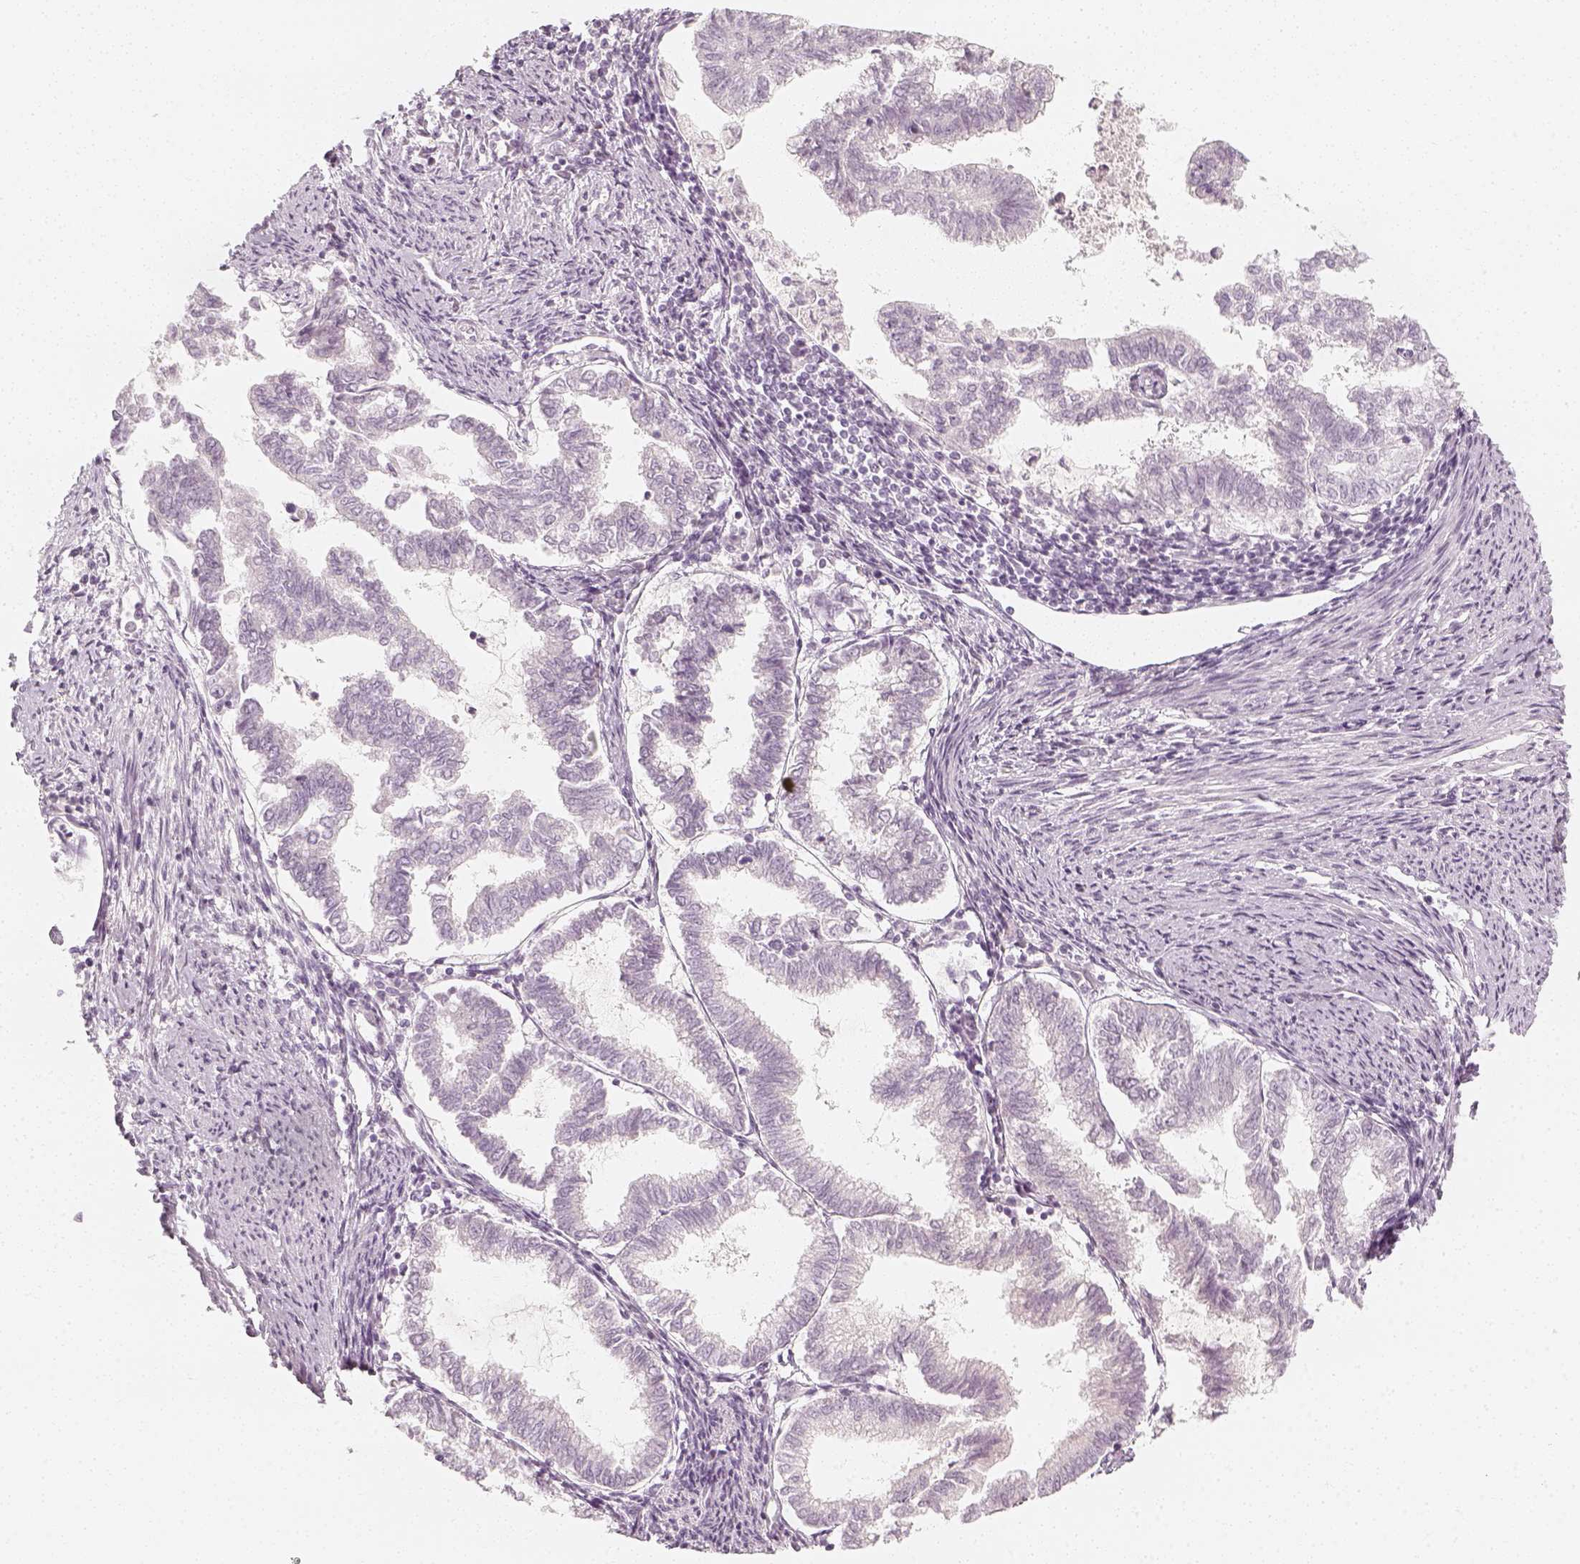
{"staining": {"intensity": "negative", "quantity": "none", "location": "none"}, "tissue": "endometrial cancer", "cell_type": "Tumor cells", "image_type": "cancer", "snomed": [{"axis": "morphology", "description": "Adenocarcinoma, NOS"}, {"axis": "topography", "description": "Endometrium"}], "caption": "The photomicrograph demonstrates no staining of tumor cells in endometrial cancer.", "gene": "KRTAP2-1", "patient": {"sex": "female", "age": 79}}